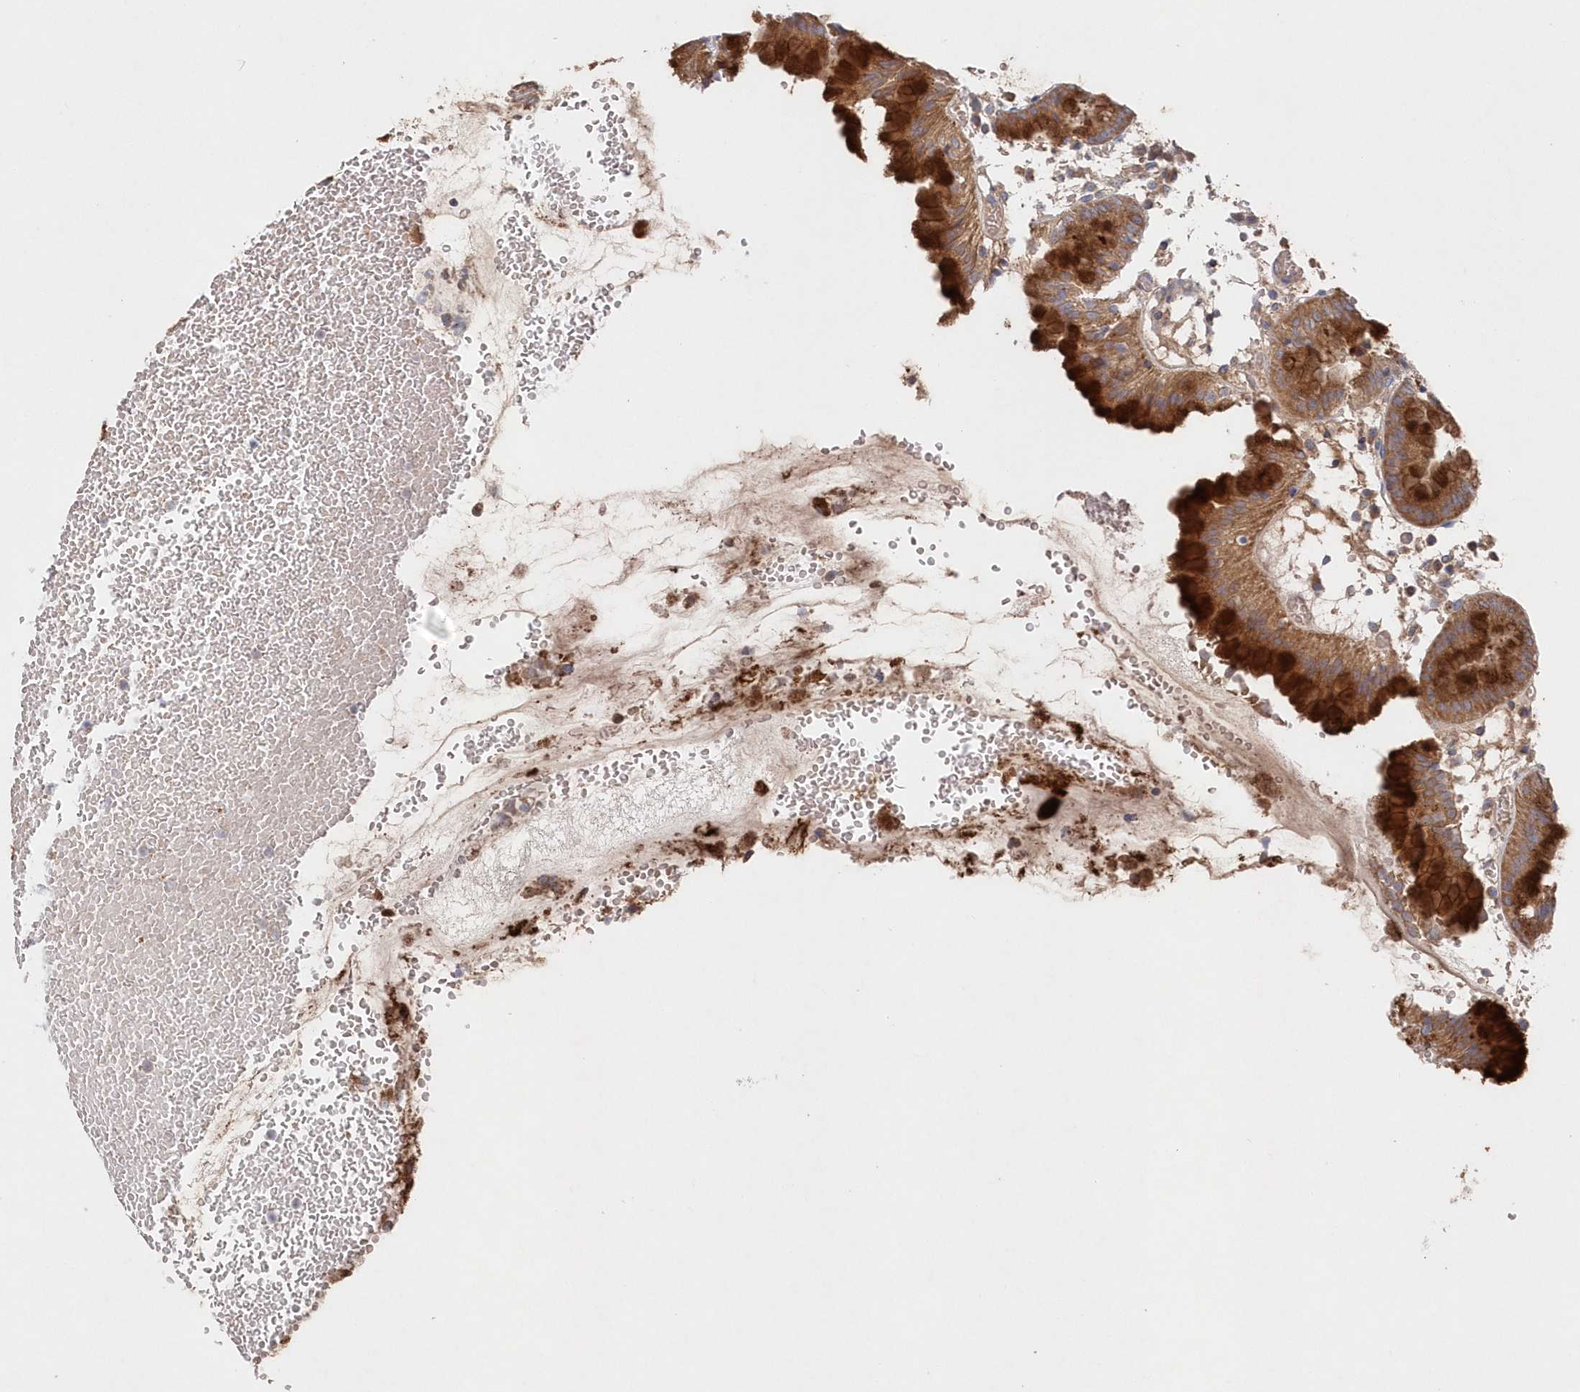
{"staining": {"intensity": "strong", "quantity": ">75%", "location": "cytoplasmic/membranous"}, "tissue": "stomach", "cell_type": "Glandular cells", "image_type": "normal", "snomed": [{"axis": "morphology", "description": "Normal tissue, NOS"}, {"axis": "topography", "description": "Stomach"}, {"axis": "topography", "description": "Stomach, lower"}], "caption": "Stomach stained with a brown dye exhibits strong cytoplasmic/membranous positive expression in about >75% of glandular cells.", "gene": "ASNSD1", "patient": {"sex": "female", "age": 75}}